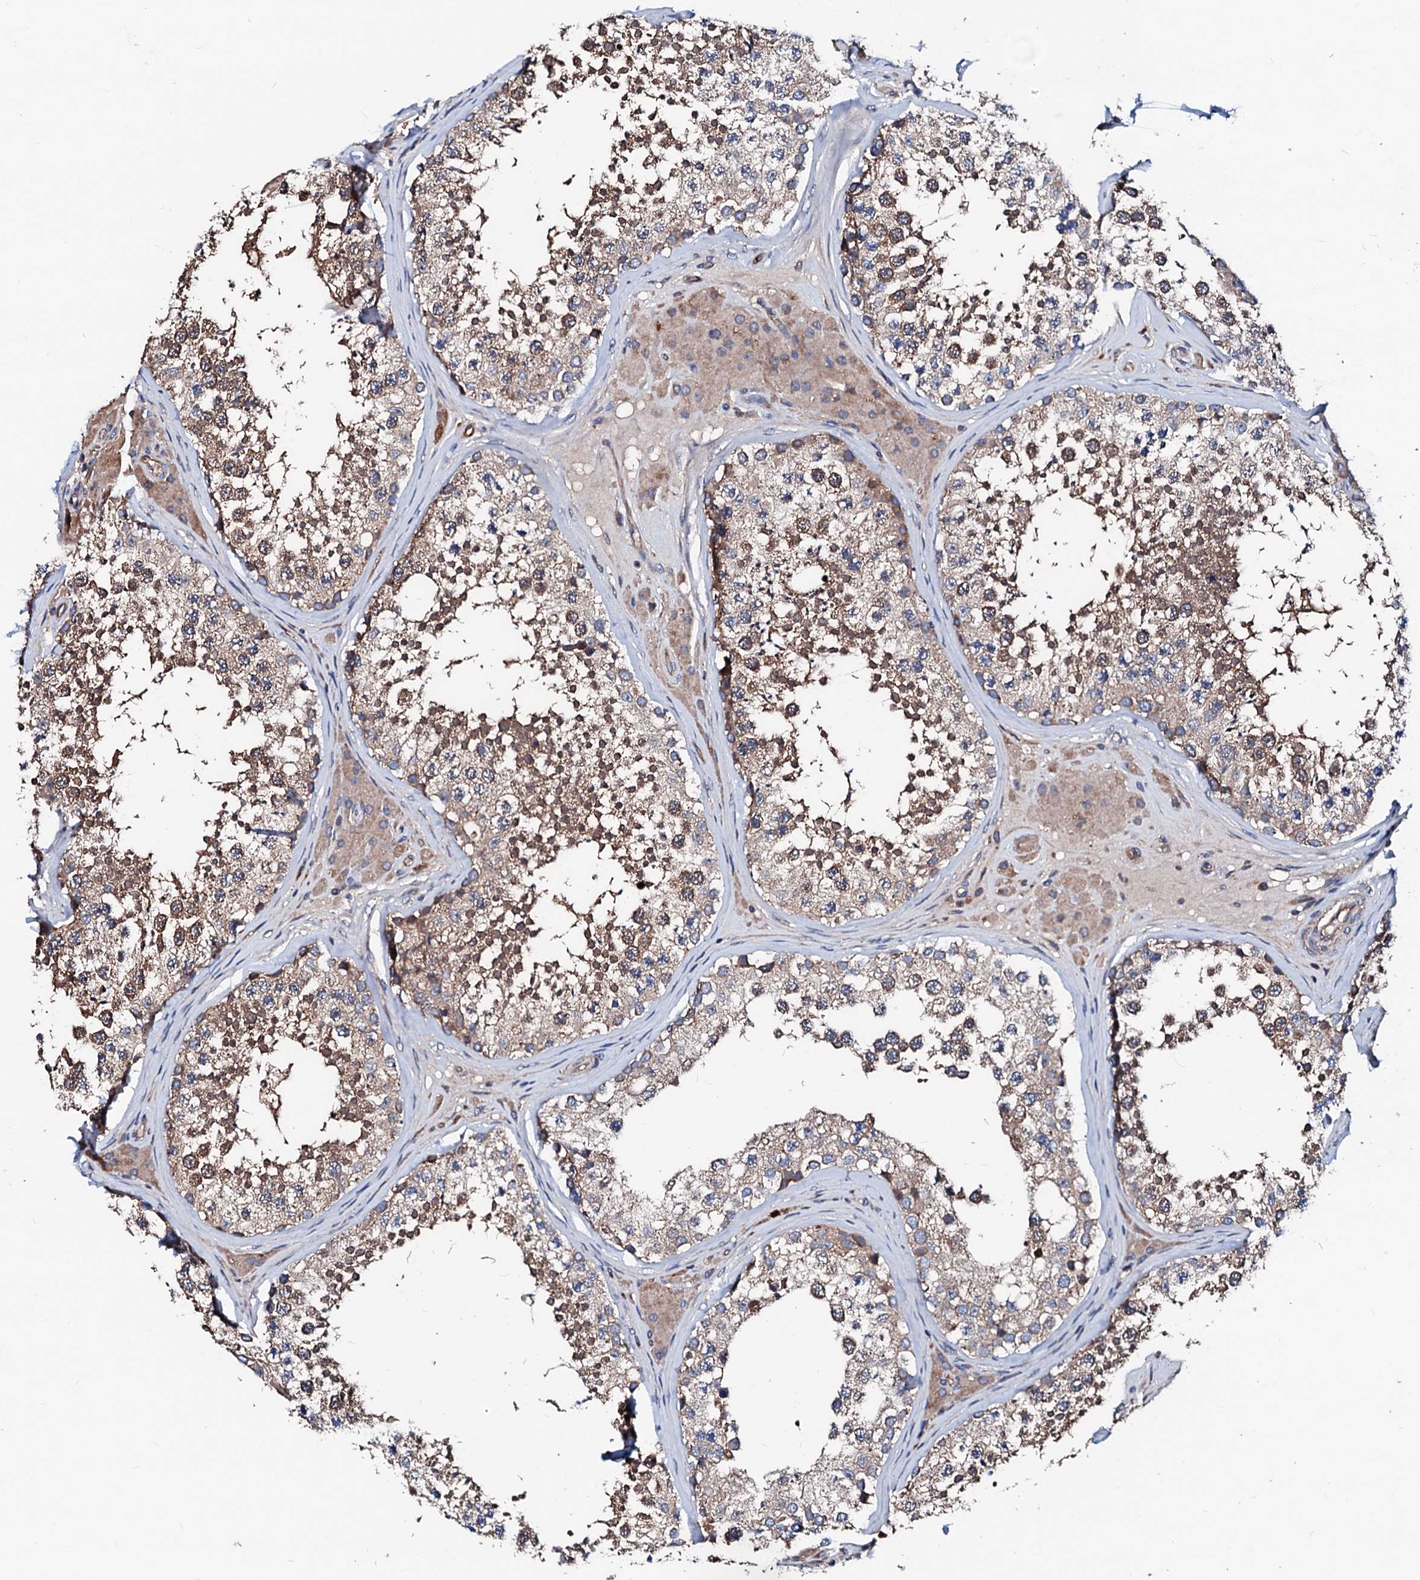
{"staining": {"intensity": "moderate", "quantity": ">75%", "location": "cytoplasmic/membranous"}, "tissue": "testis", "cell_type": "Cells in seminiferous ducts", "image_type": "normal", "snomed": [{"axis": "morphology", "description": "Normal tissue, NOS"}, {"axis": "topography", "description": "Testis"}], "caption": "Testis stained with a brown dye demonstrates moderate cytoplasmic/membranous positive staining in approximately >75% of cells in seminiferous ducts.", "gene": "TBCEL", "patient": {"sex": "male", "age": 46}}